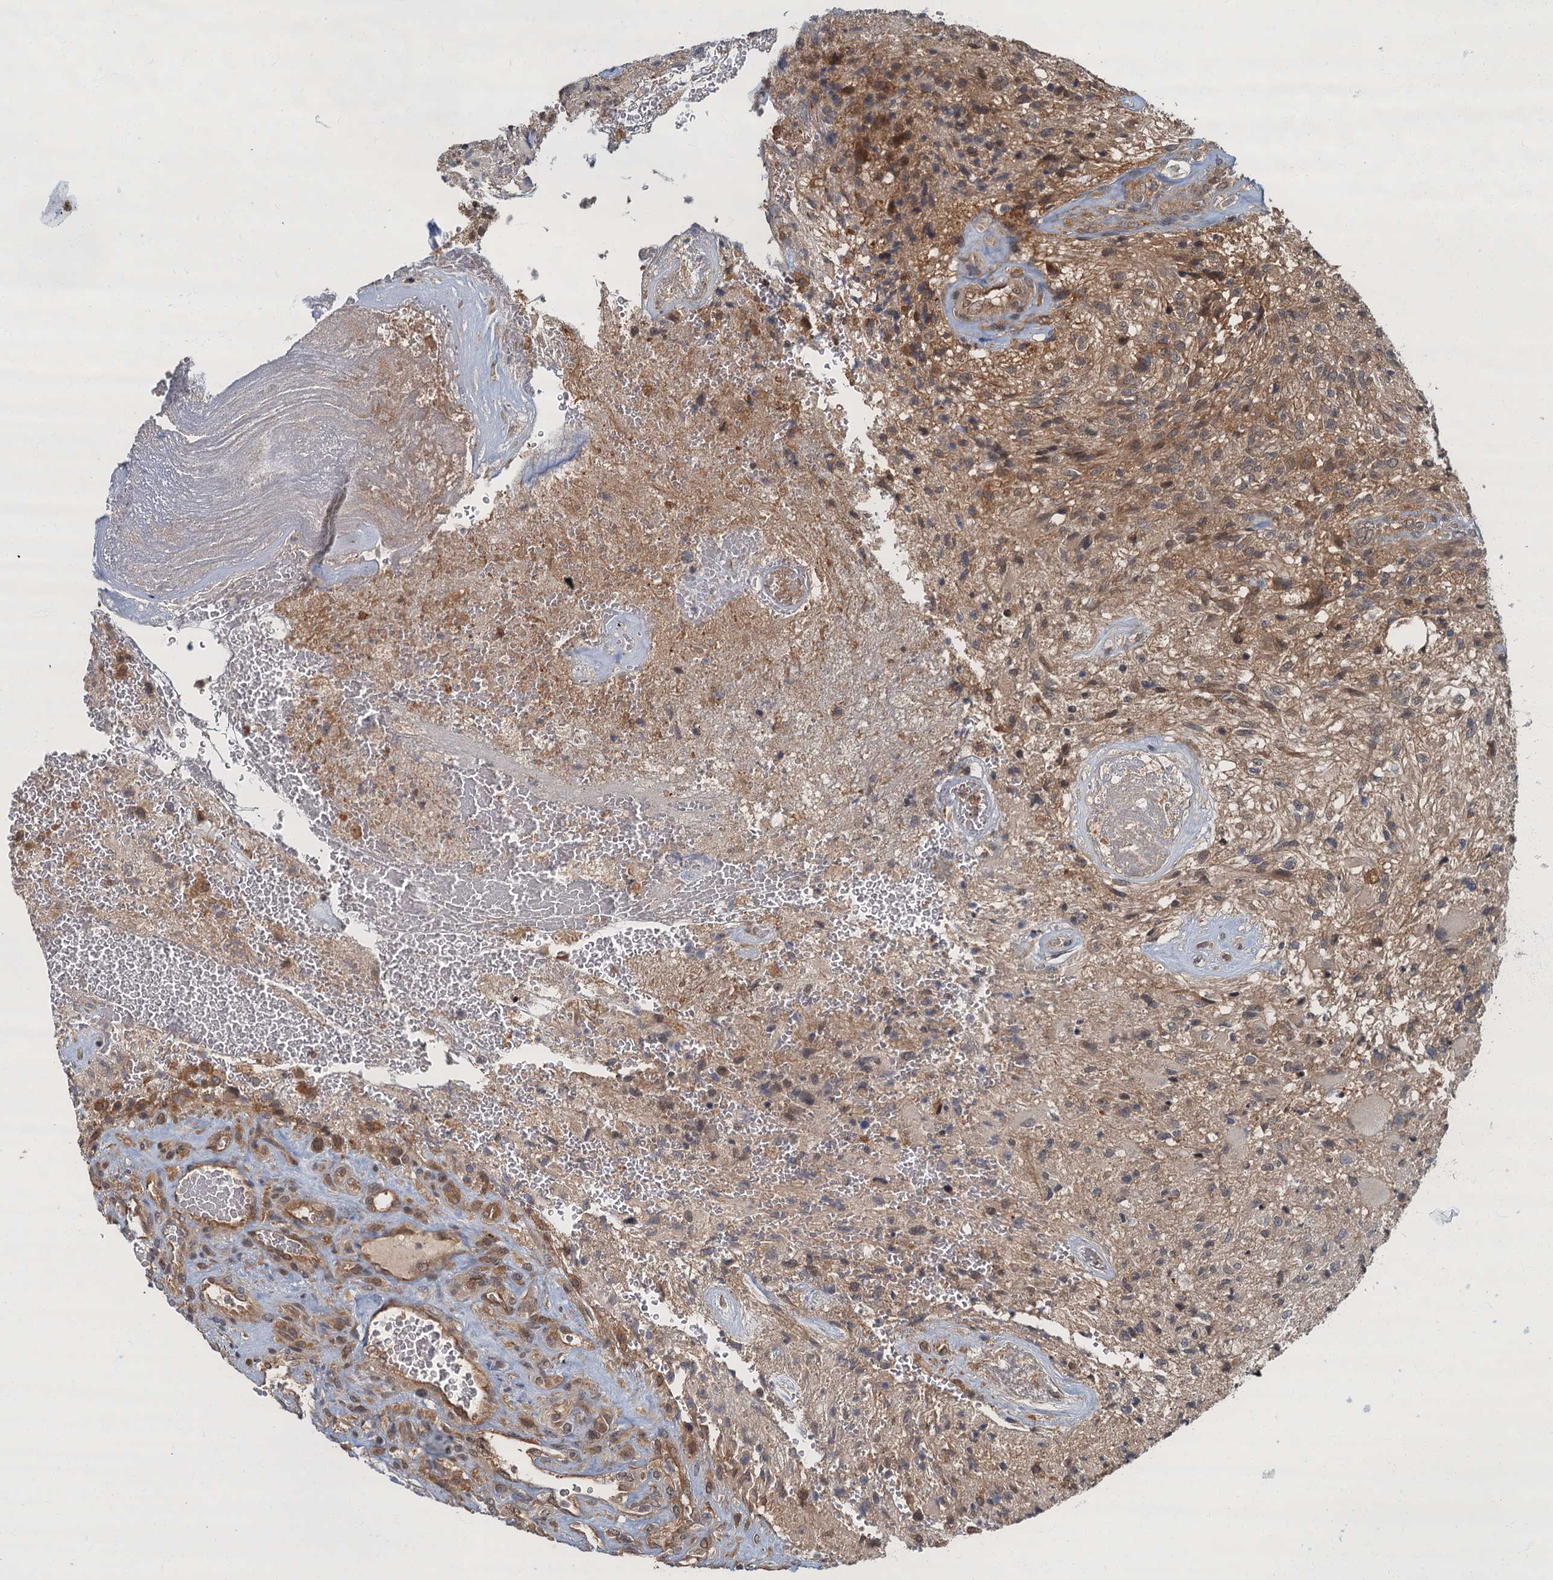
{"staining": {"intensity": "moderate", "quantity": "<25%", "location": "cytoplasmic/membranous"}, "tissue": "glioma", "cell_type": "Tumor cells", "image_type": "cancer", "snomed": [{"axis": "morphology", "description": "Glioma, malignant, High grade"}, {"axis": "topography", "description": "Brain"}], "caption": "Immunohistochemical staining of glioma reveals low levels of moderate cytoplasmic/membranous positivity in about <25% of tumor cells.", "gene": "TBCK", "patient": {"sex": "male", "age": 56}}